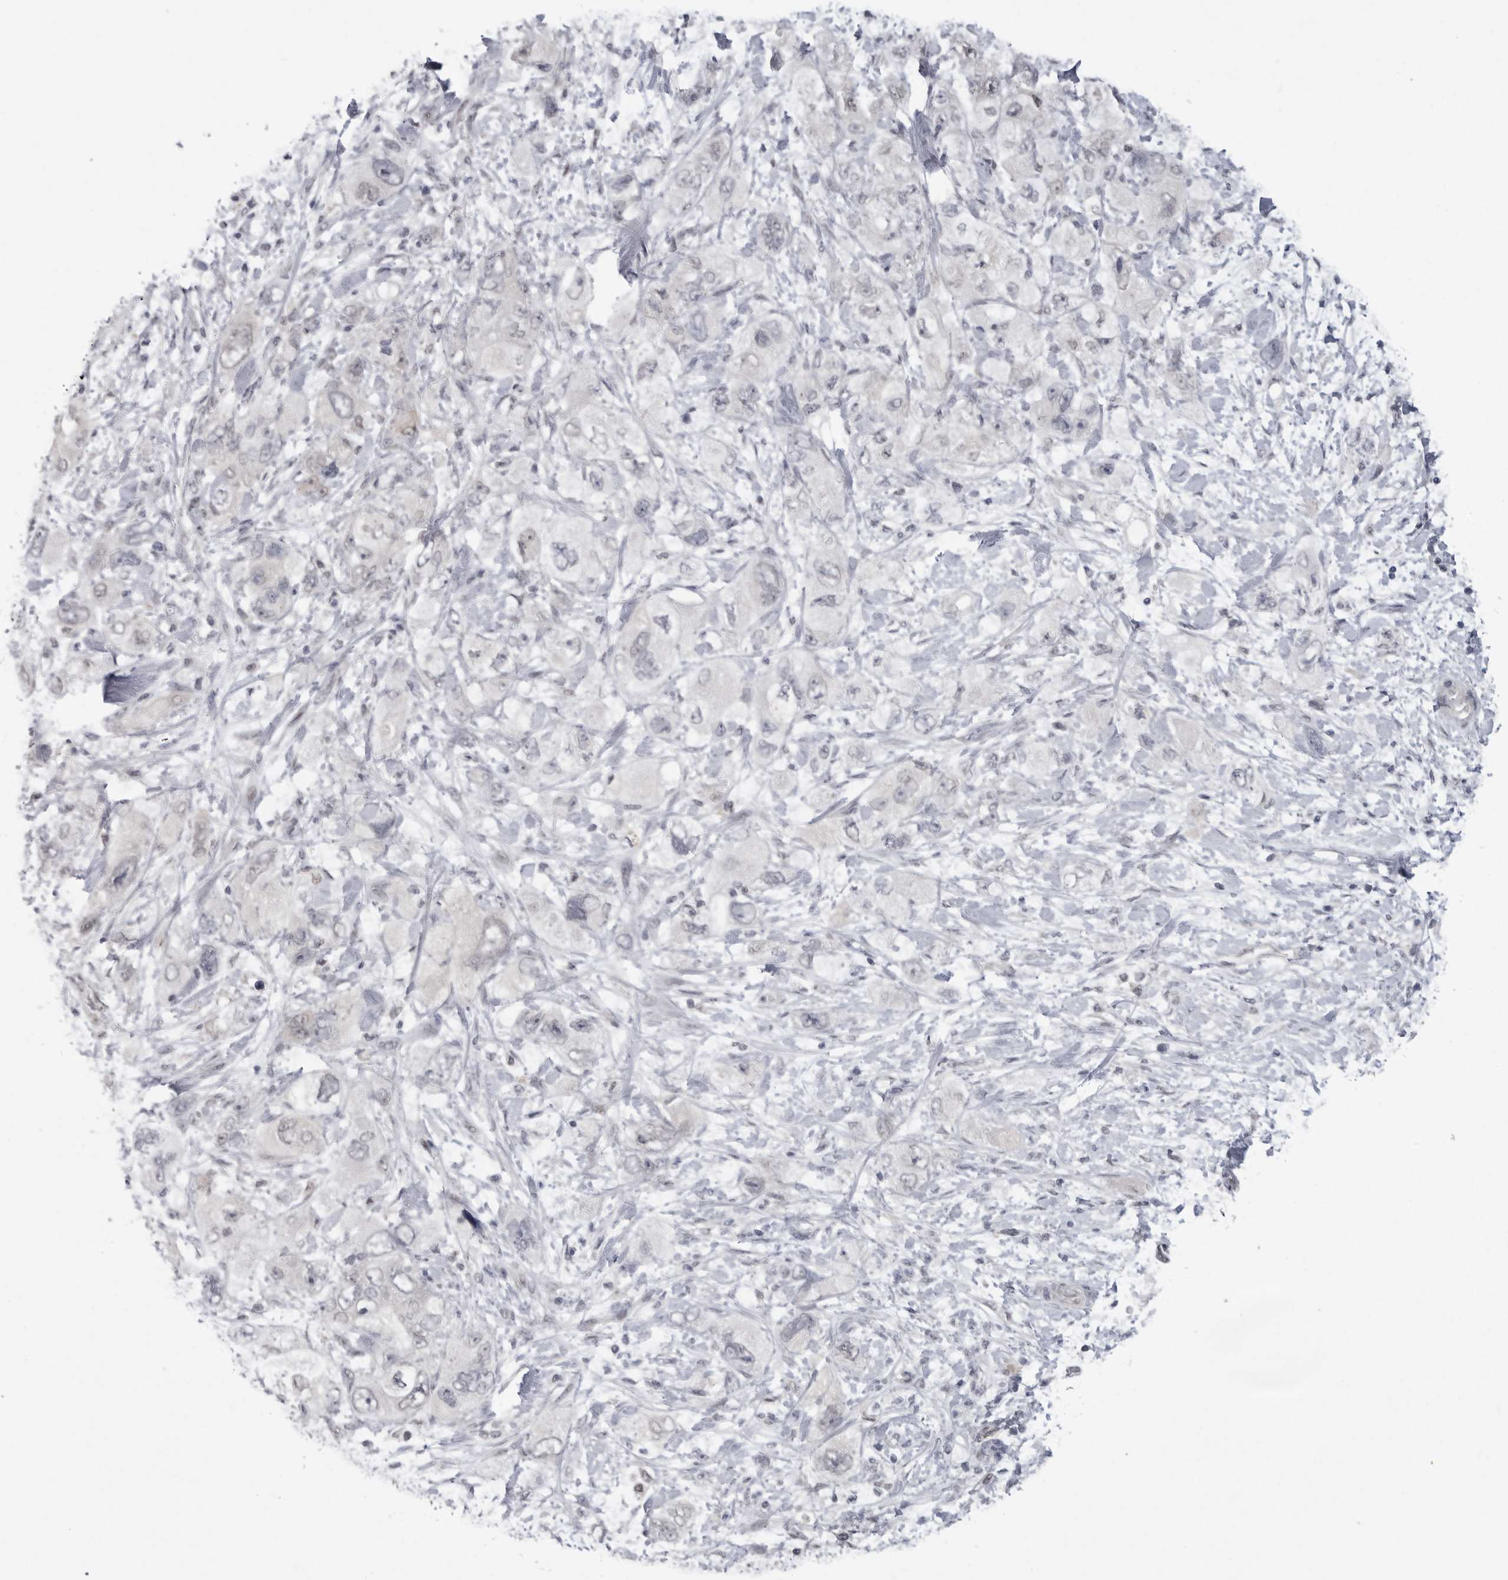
{"staining": {"intensity": "negative", "quantity": "none", "location": "none"}, "tissue": "pancreatic cancer", "cell_type": "Tumor cells", "image_type": "cancer", "snomed": [{"axis": "morphology", "description": "Adenocarcinoma, NOS"}, {"axis": "topography", "description": "Pancreas"}], "caption": "Immunohistochemistry of human adenocarcinoma (pancreatic) exhibits no positivity in tumor cells.", "gene": "PNPO", "patient": {"sex": "female", "age": 73}}